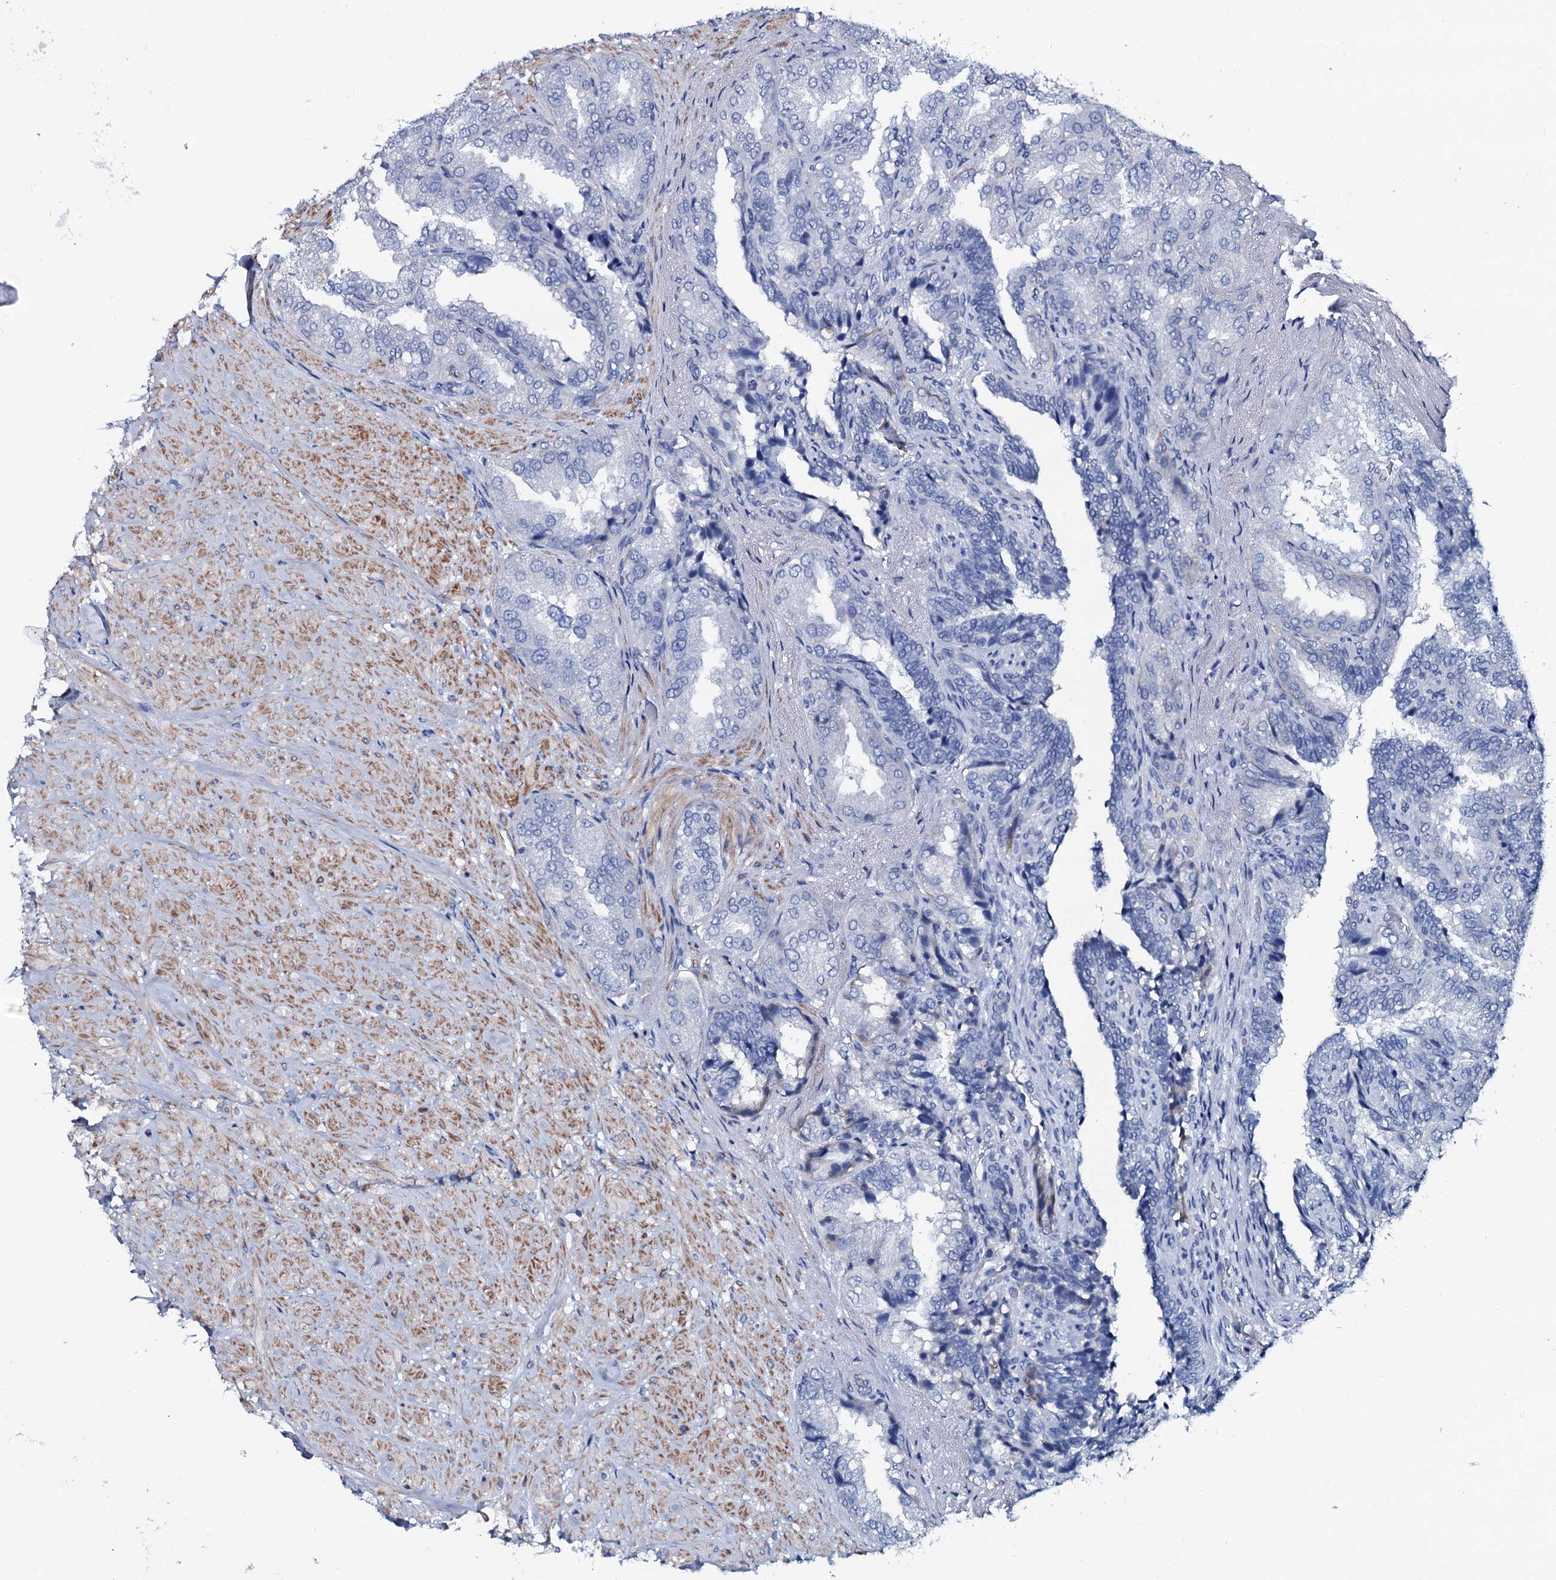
{"staining": {"intensity": "negative", "quantity": "none", "location": "none"}, "tissue": "seminal vesicle", "cell_type": "Glandular cells", "image_type": "normal", "snomed": [{"axis": "morphology", "description": "Normal tissue, NOS"}, {"axis": "topography", "description": "Seminal veicle"}, {"axis": "topography", "description": "Peripheral nerve tissue"}], "caption": "Immunohistochemistry (IHC) histopathology image of normal human seminal vesicle stained for a protein (brown), which exhibits no positivity in glandular cells.", "gene": "GYS2", "patient": {"sex": "male", "age": 63}}